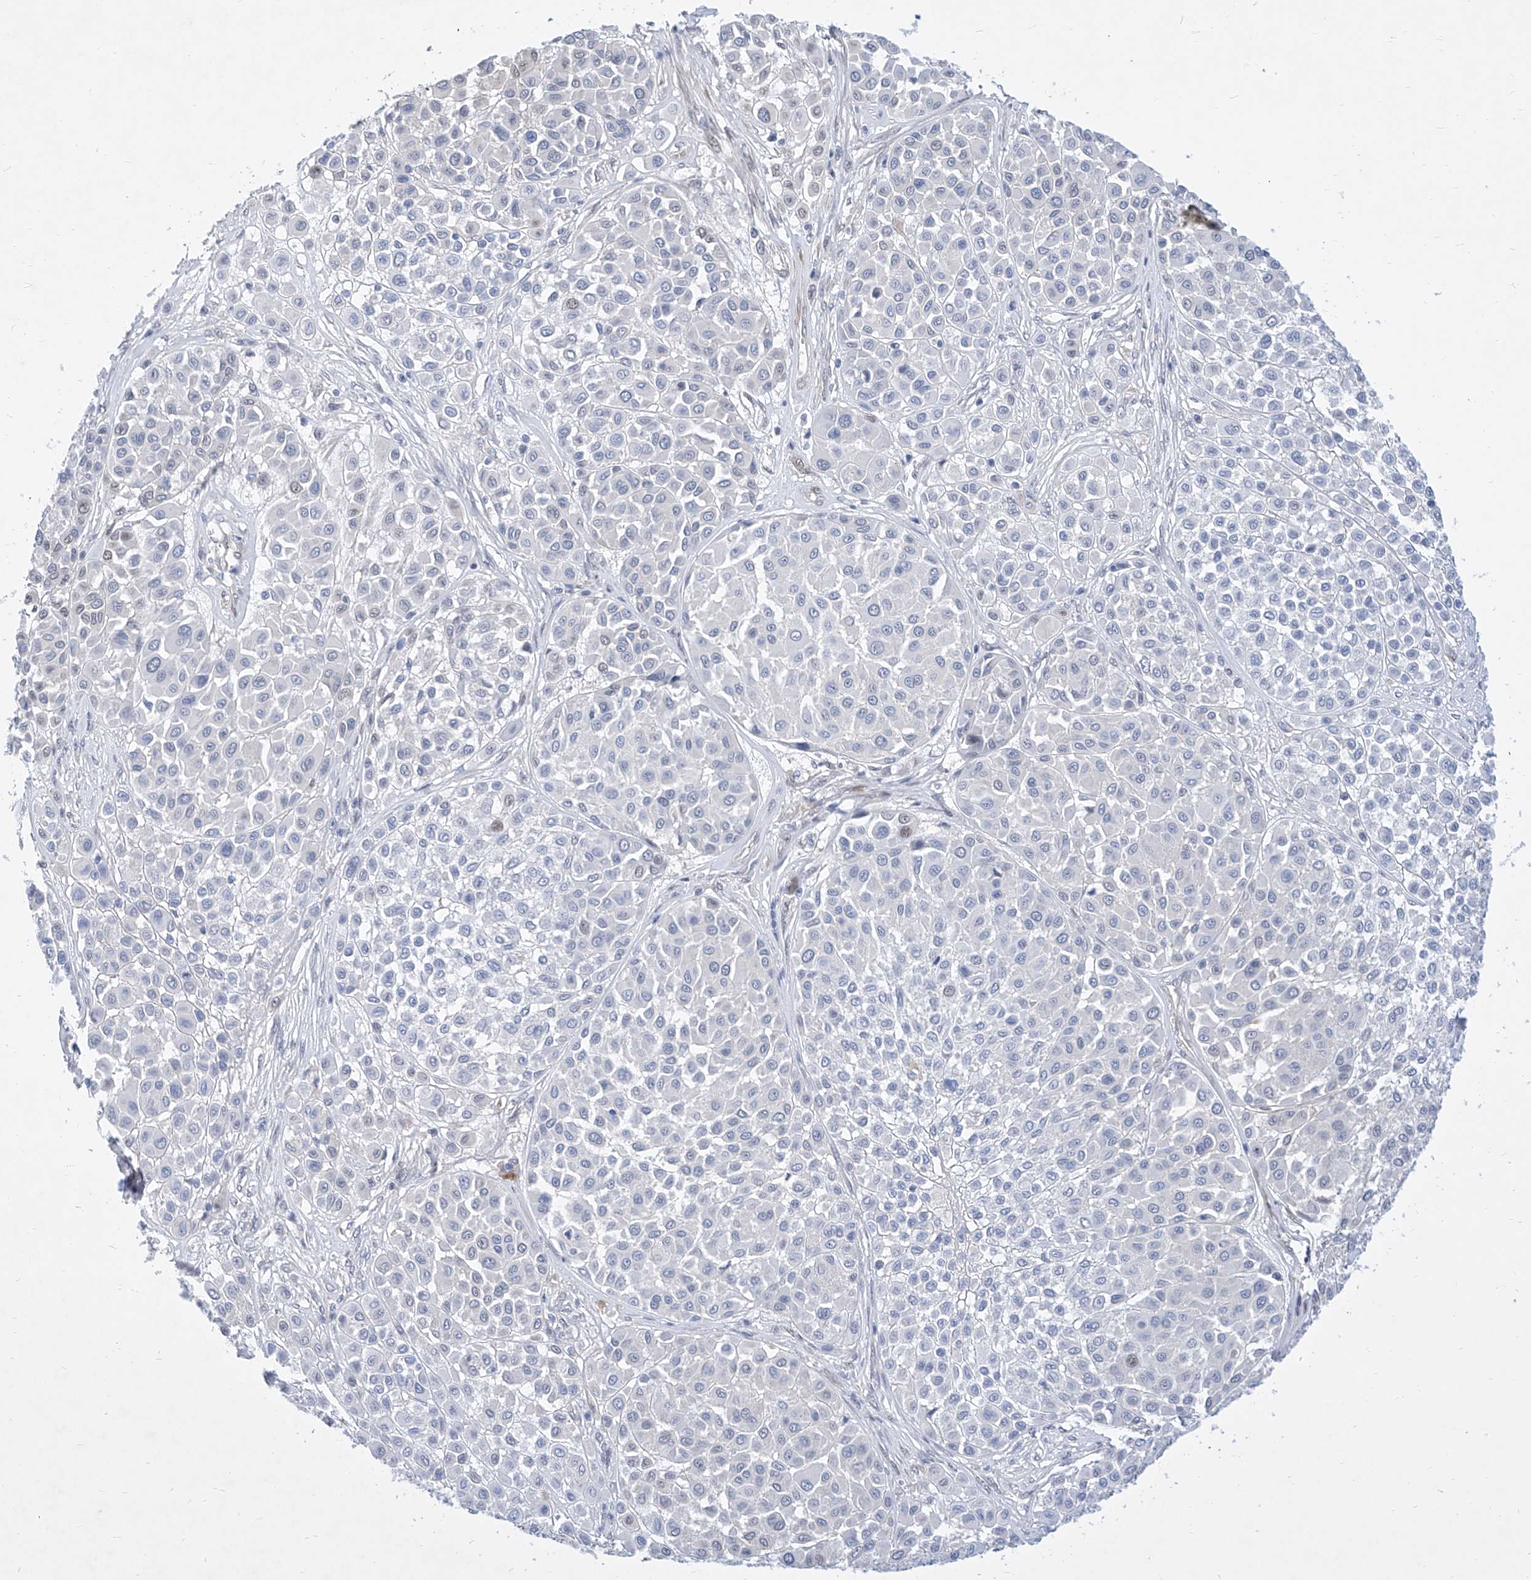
{"staining": {"intensity": "negative", "quantity": "none", "location": "none"}, "tissue": "melanoma", "cell_type": "Tumor cells", "image_type": "cancer", "snomed": [{"axis": "morphology", "description": "Malignant melanoma, Metastatic site"}, {"axis": "topography", "description": "Soft tissue"}], "caption": "This is an immunohistochemistry image of malignant melanoma (metastatic site). There is no staining in tumor cells.", "gene": "MX2", "patient": {"sex": "male", "age": 41}}